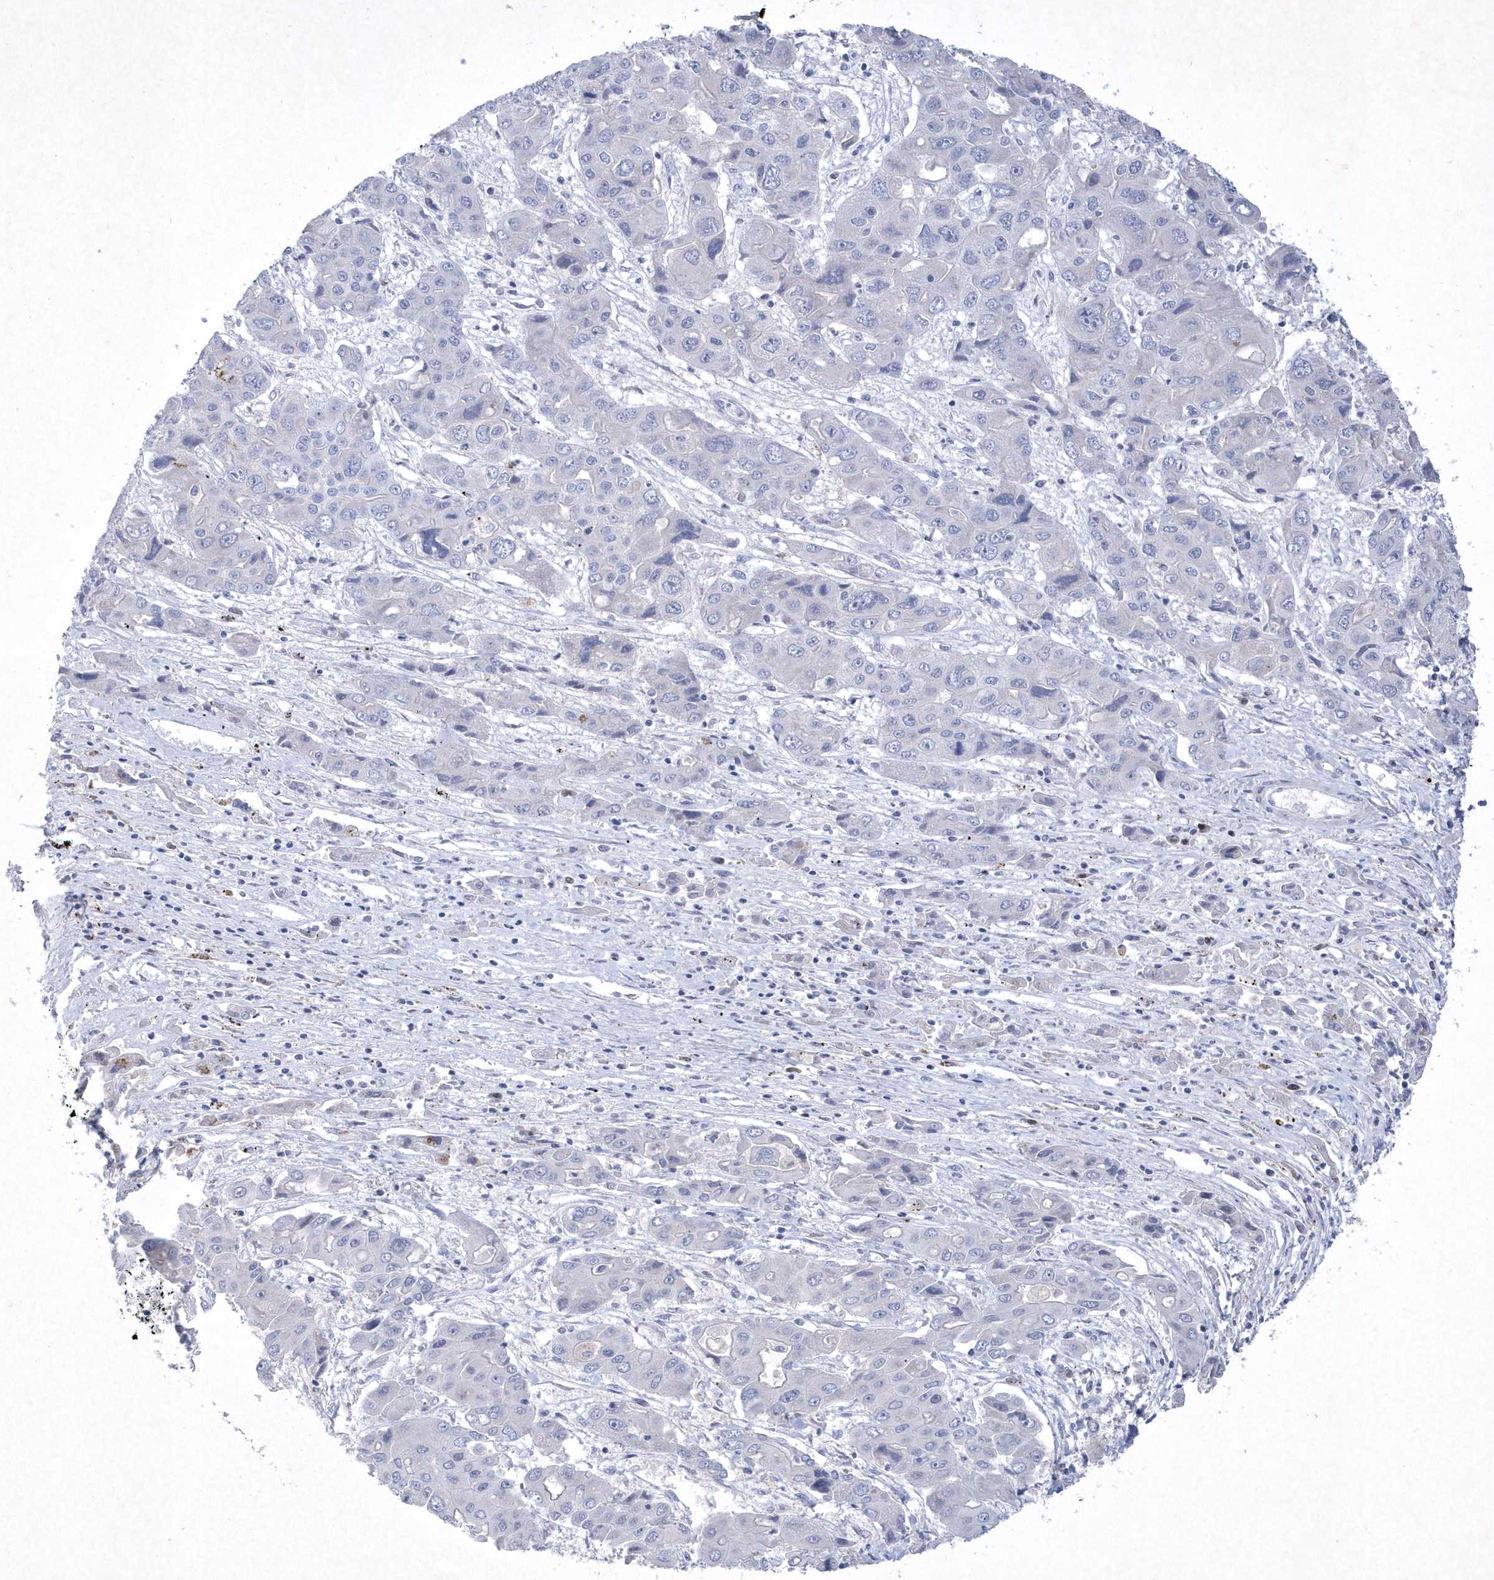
{"staining": {"intensity": "negative", "quantity": "none", "location": "none"}, "tissue": "liver cancer", "cell_type": "Tumor cells", "image_type": "cancer", "snomed": [{"axis": "morphology", "description": "Cholangiocarcinoma"}, {"axis": "topography", "description": "Liver"}], "caption": "Immunohistochemistry (IHC) of liver cancer (cholangiocarcinoma) displays no positivity in tumor cells.", "gene": "BHLHA15", "patient": {"sex": "male", "age": 67}}